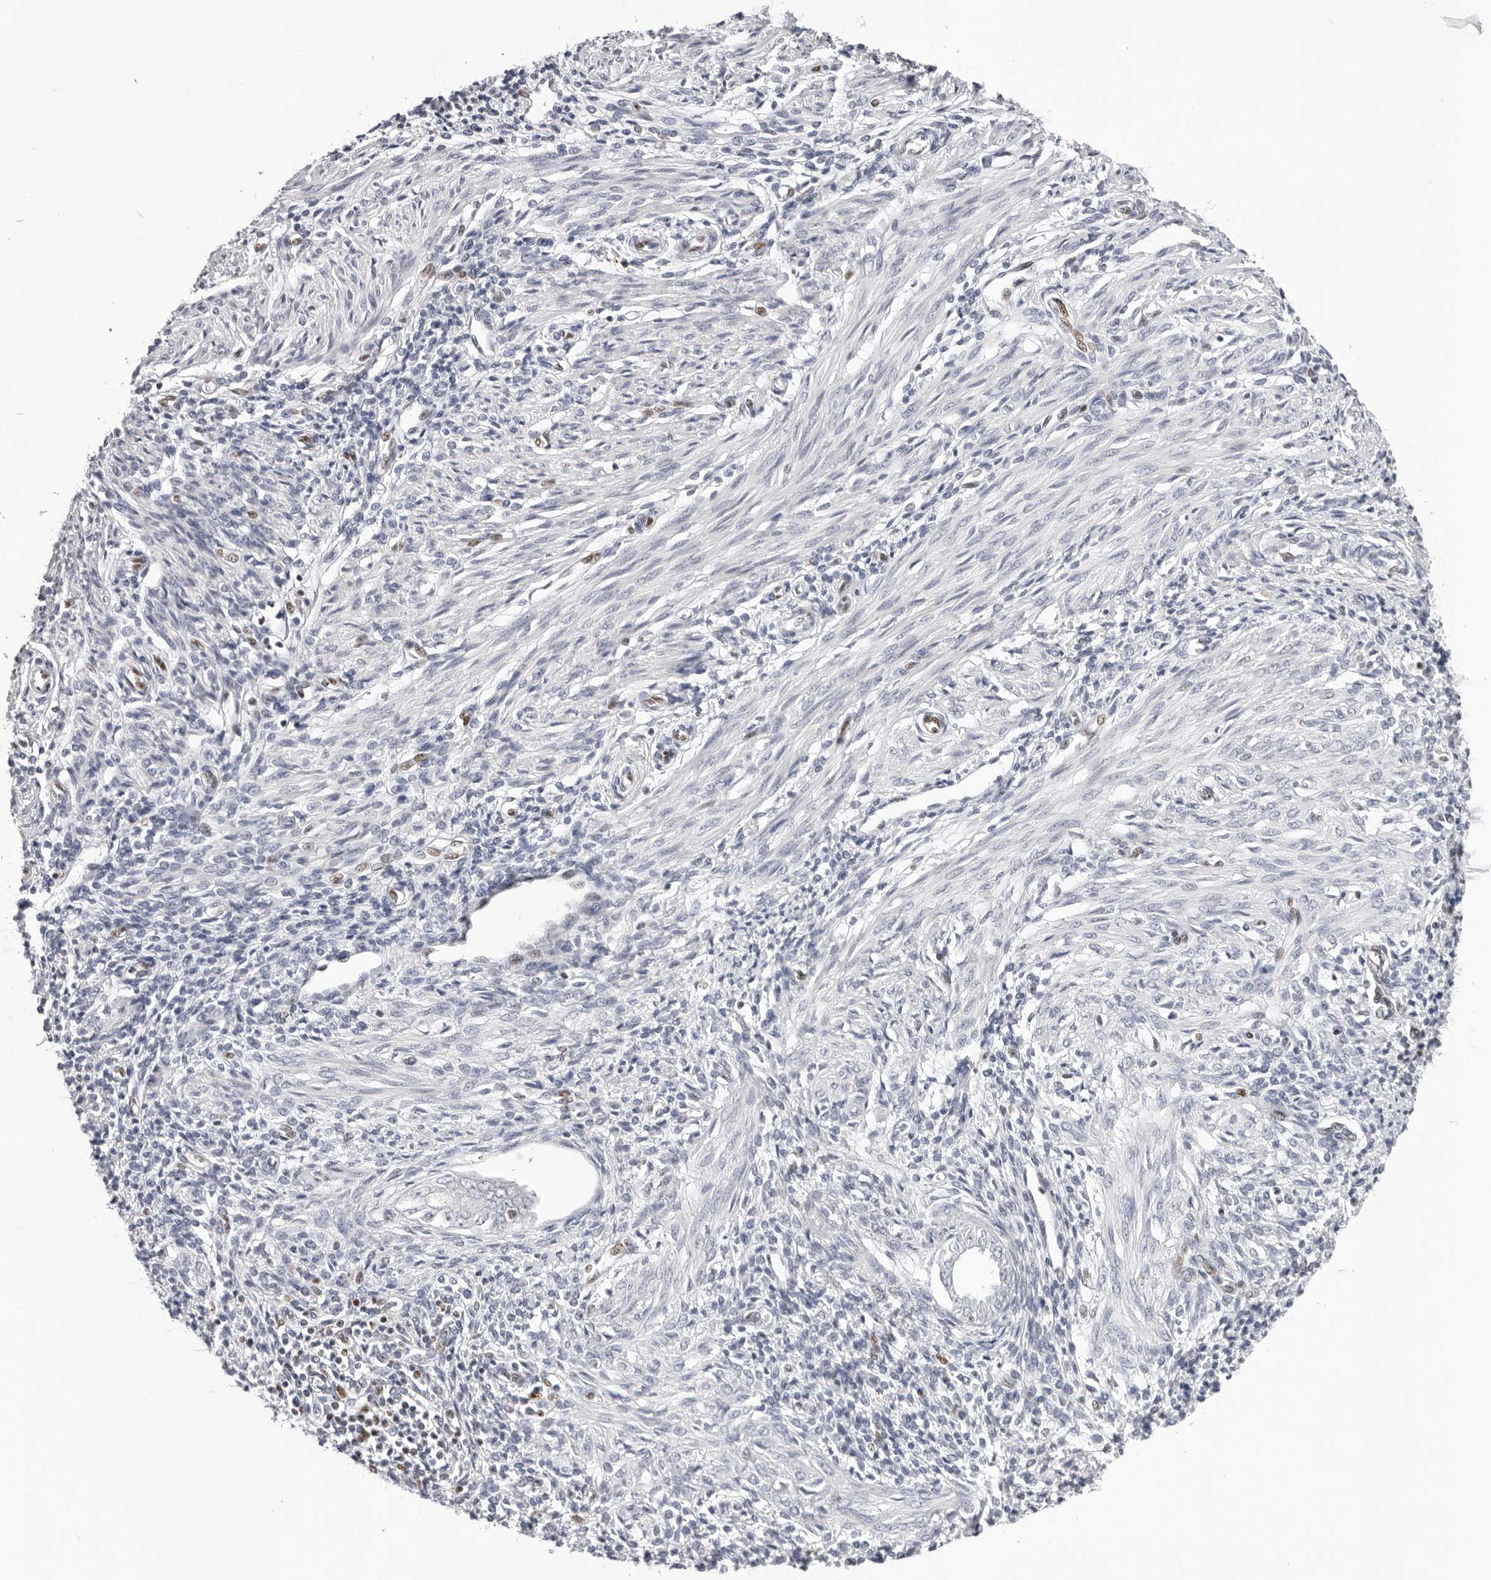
{"staining": {"intensity": "negative", "quantity": "none", "location": "none"}, "tissue": "endometrium", "cell_type": "Cells in endometrial stroma", "image_type": "normal", "snomed": [{"axis": "morphology", "description": "Normal tissue, NOS"}, {"axis": "topography", "description": "Endometrium"}], "caption": "DAB immunohistochemical staining of normal endometrium exhibits no significant staining in cells in endometrial stroma.", "gene": "OGG1", "patient": {"sex": "female", "age": 66}}